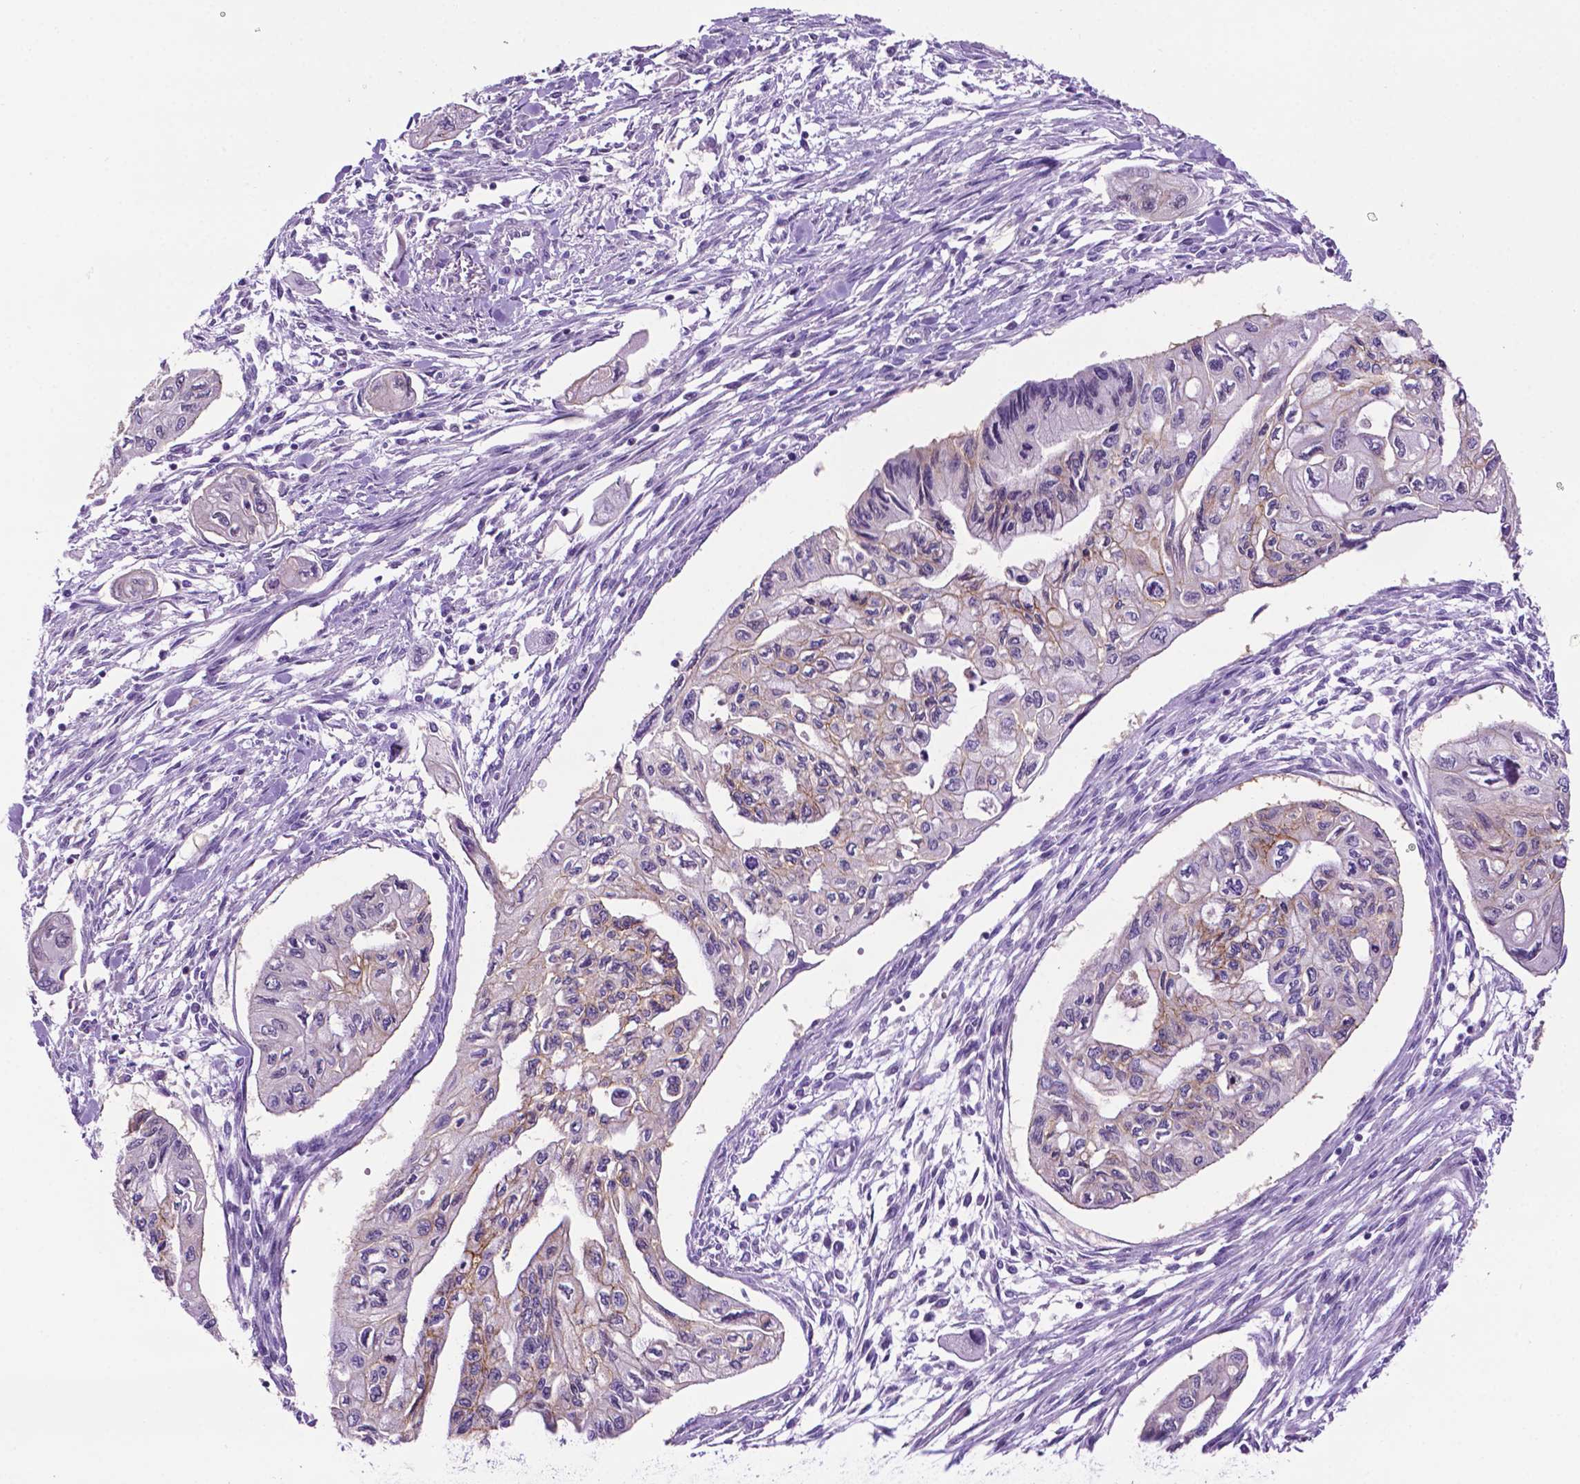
{"staining": {"intensity": "weak", "quantity": "<25%", "location": "cytoplasmic/membranous"}, "tissue": "pancreatic cancer", "cell_type": "Tumor cells", "image_type": "cancer", "snomed": [{"axis": "morphology", "description": "Adenocarcinoma, NOS"}, {"axis": "topography", "description": "Pancreas"}], "caption": "This is an IHC micrograph of human adenocarcinoma (pancreatic). There is no staining in tumor cells.", "gene": "TACSTD2", "patient": {"sex": "female", "age": 76}}